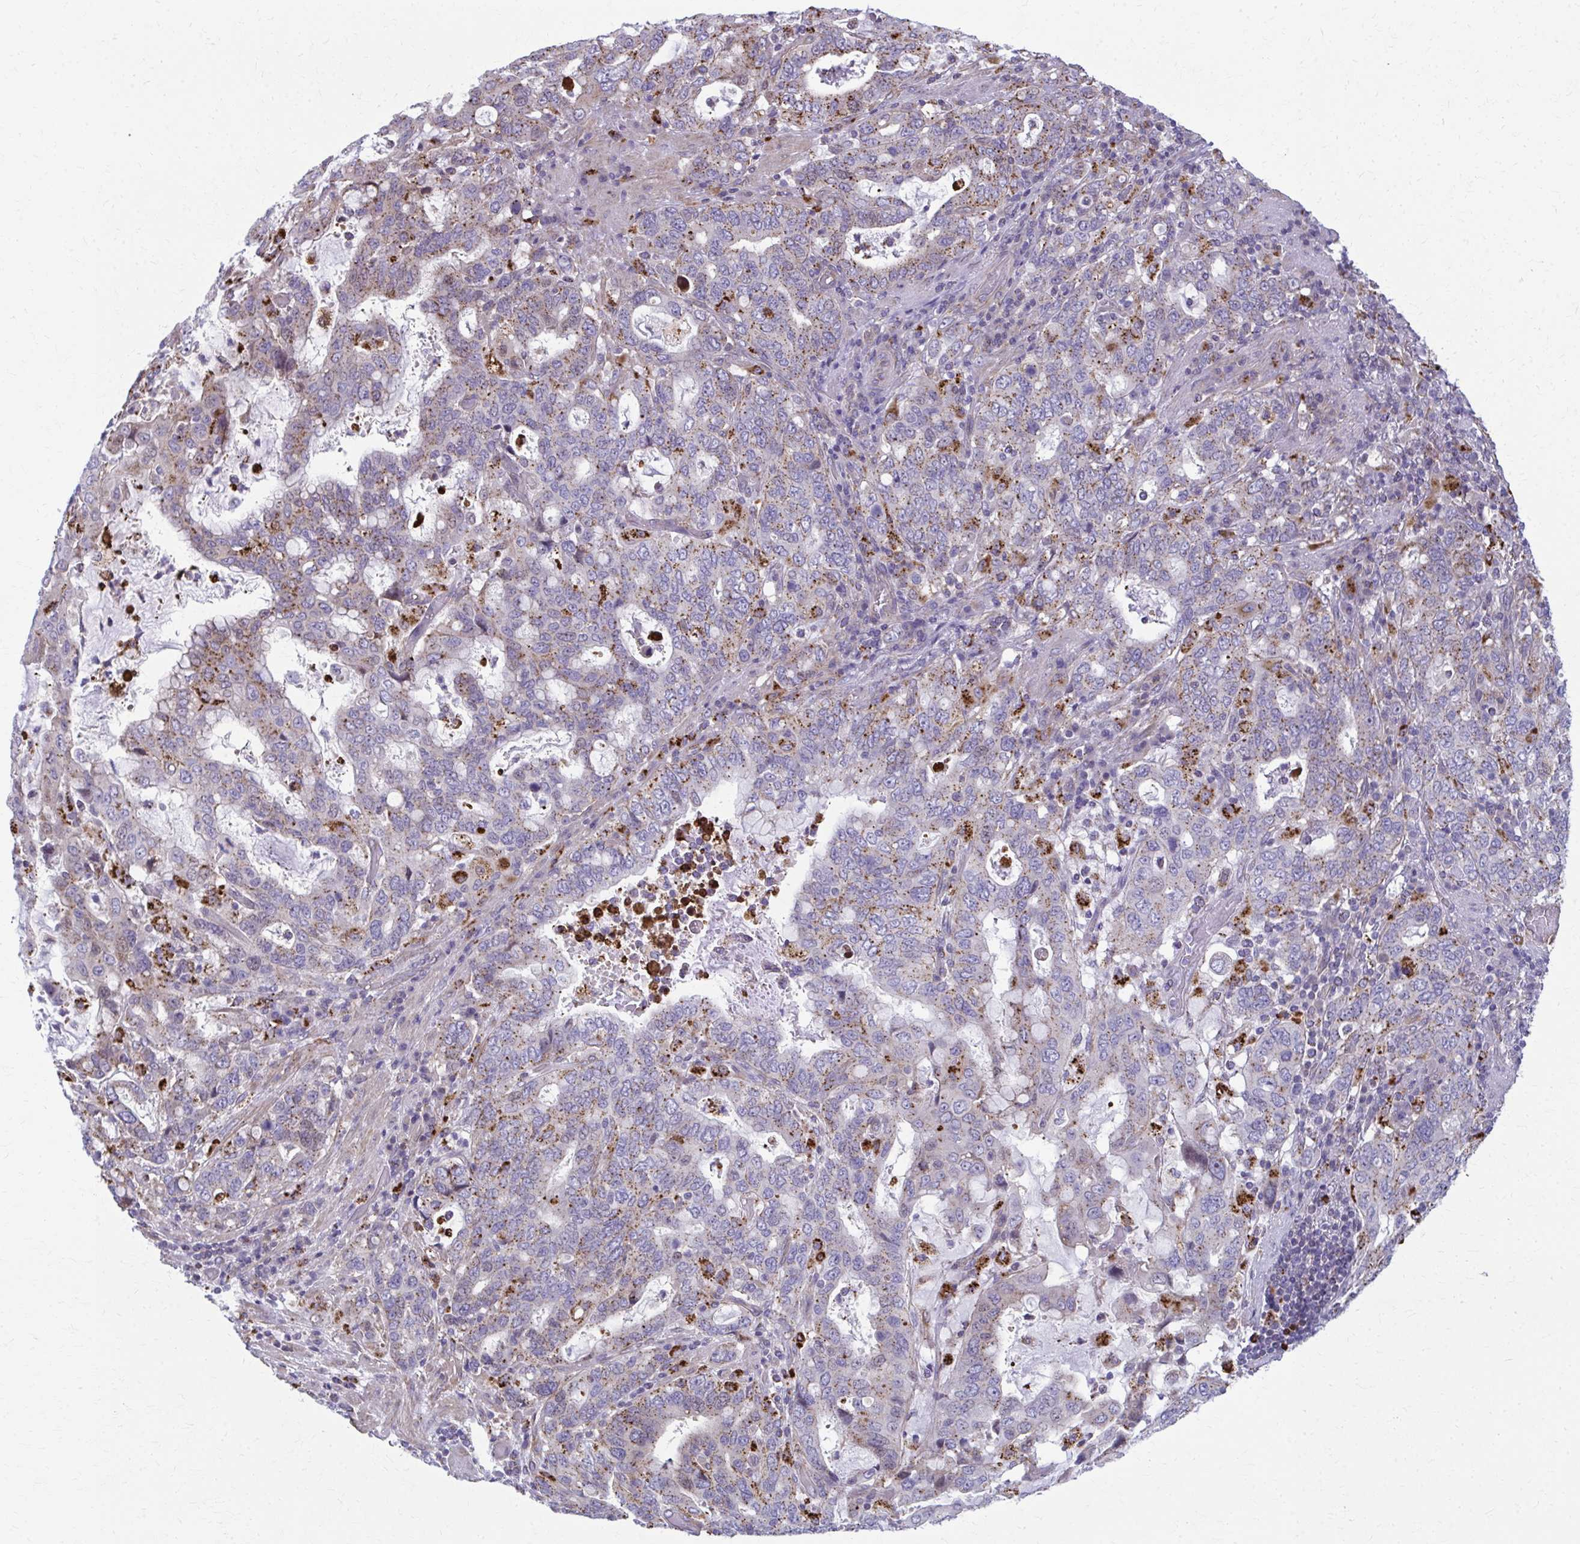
{"staining": {"intensity": "moderate", "quantity": ">75%", "location": "cytoplasmic/membranous"}, "tissue": "stomach cancer", "cell_type": "Tumor cells", "image_type": "cancer", "snomed": [{"axis": "morphology", "description": "Adenocarcinoma, NOS"}, {"axis": "topography", "description": "Stomach, upper"}, {"axis": "topography", "description": "Stomach"}], "caption": "Immunohistochemistry of human adenocarcinoma (stomach) reveals medium levels of moderate cytoplasmic/membranous positivity in about >75% of tumor cells. (Brightfield microscopy of DAB IHC at high magnification).", "gene": "LRRC4B", "patient": {"sex": "male", "age": 62}}